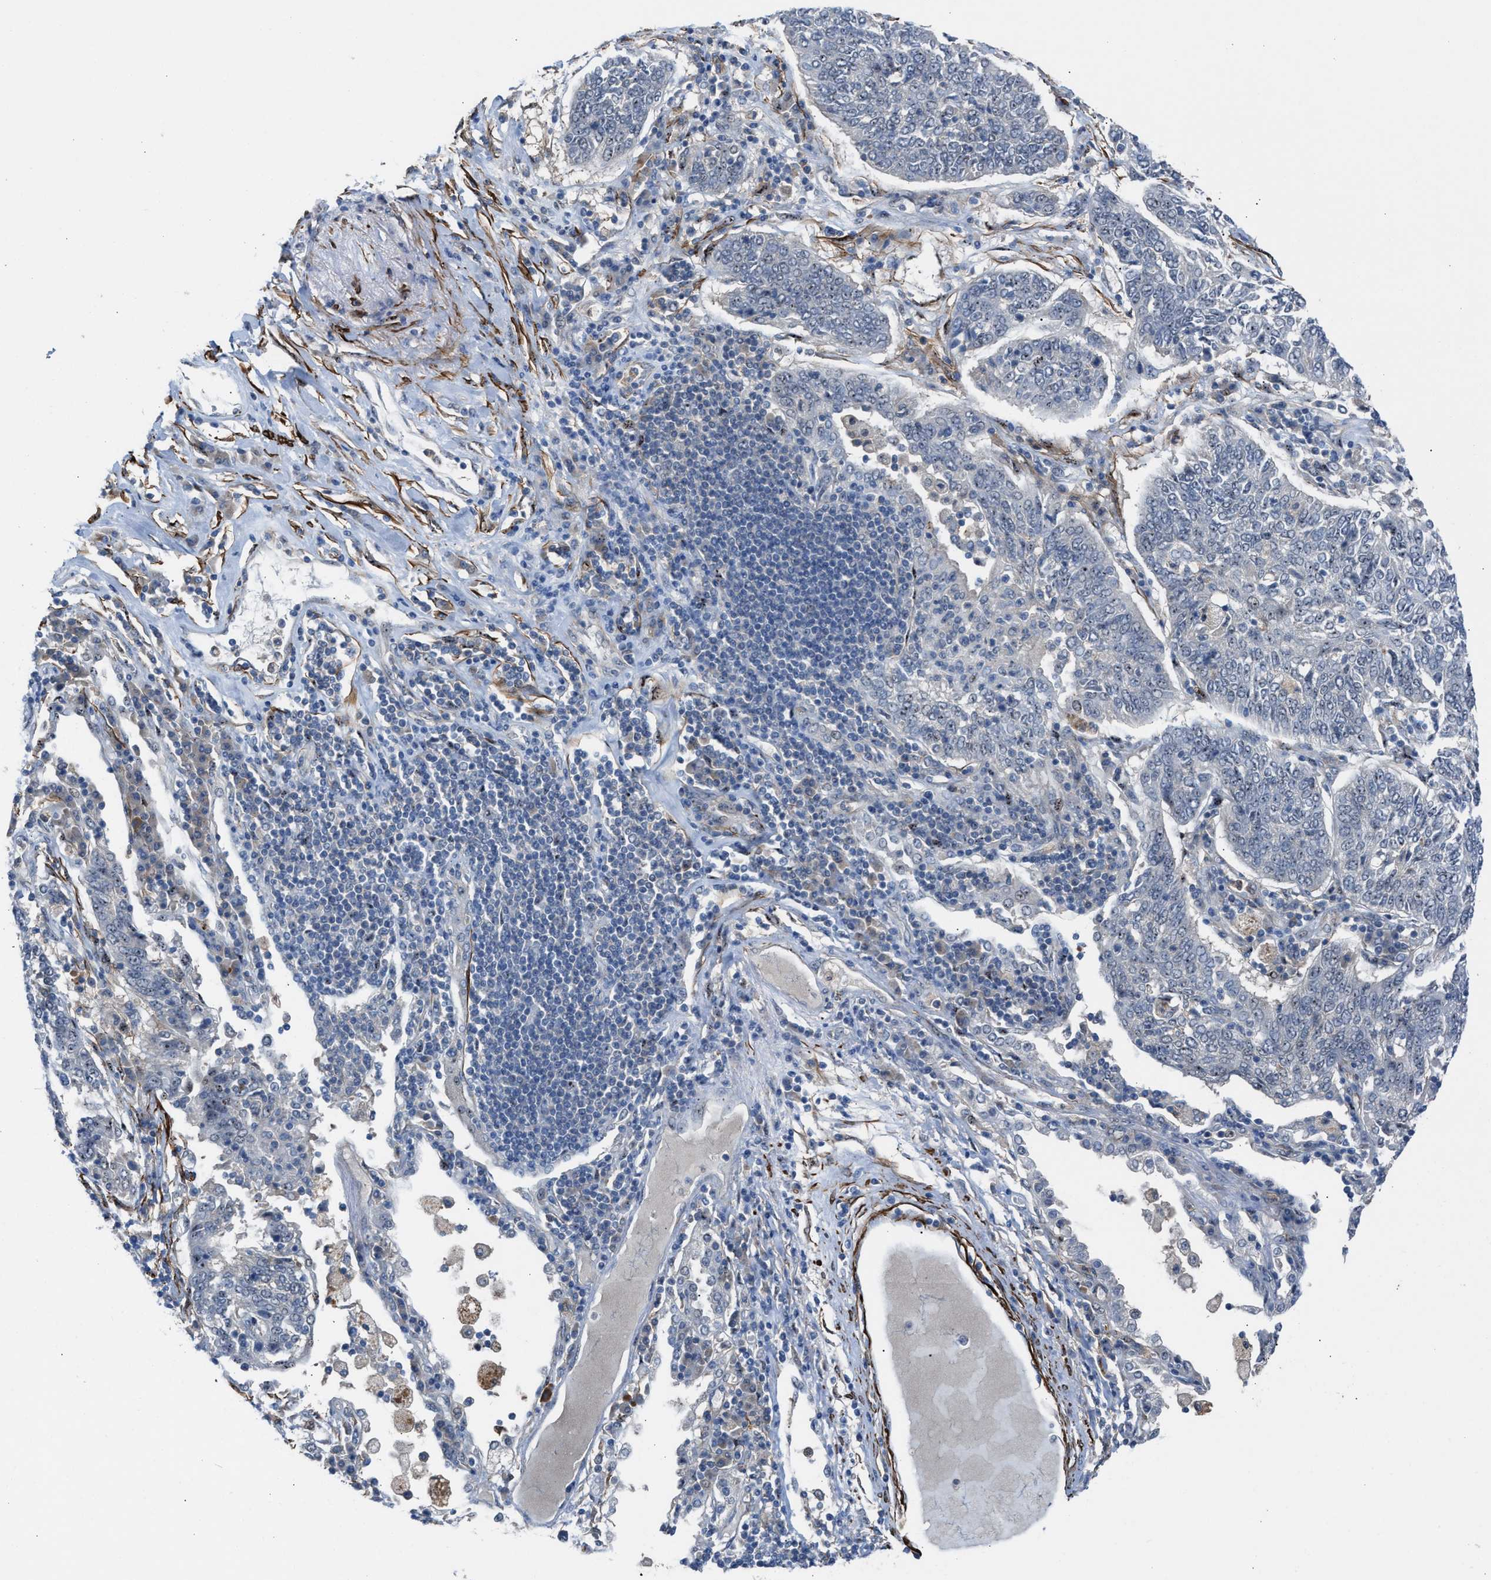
{"staining": {"intensity": "weak", "quantity": "<25%", "location": "nuclear"}, "tissue": "lung cancer", "cell_type": "Tumor cells", "image_type": "cancer", "snomed": [{"axis": "morphology", "description": "Normal tissue, NOS"}, {"axis": "morphology", "description": "Squamous cell carcinoma, NOS"}, {"axis": "topography", "description": "Cartilage tissue"}, {"axis": "topography", "description": "Bronchus"}, {"axis": "topography", "description": "Lung"}], "caption": "Human lung squamous cell carcinoma stained for a protein using IHC shows no staining in tumor cells.", "gene": "NQO2", "patient": {"sex": "female", "age": 49}}